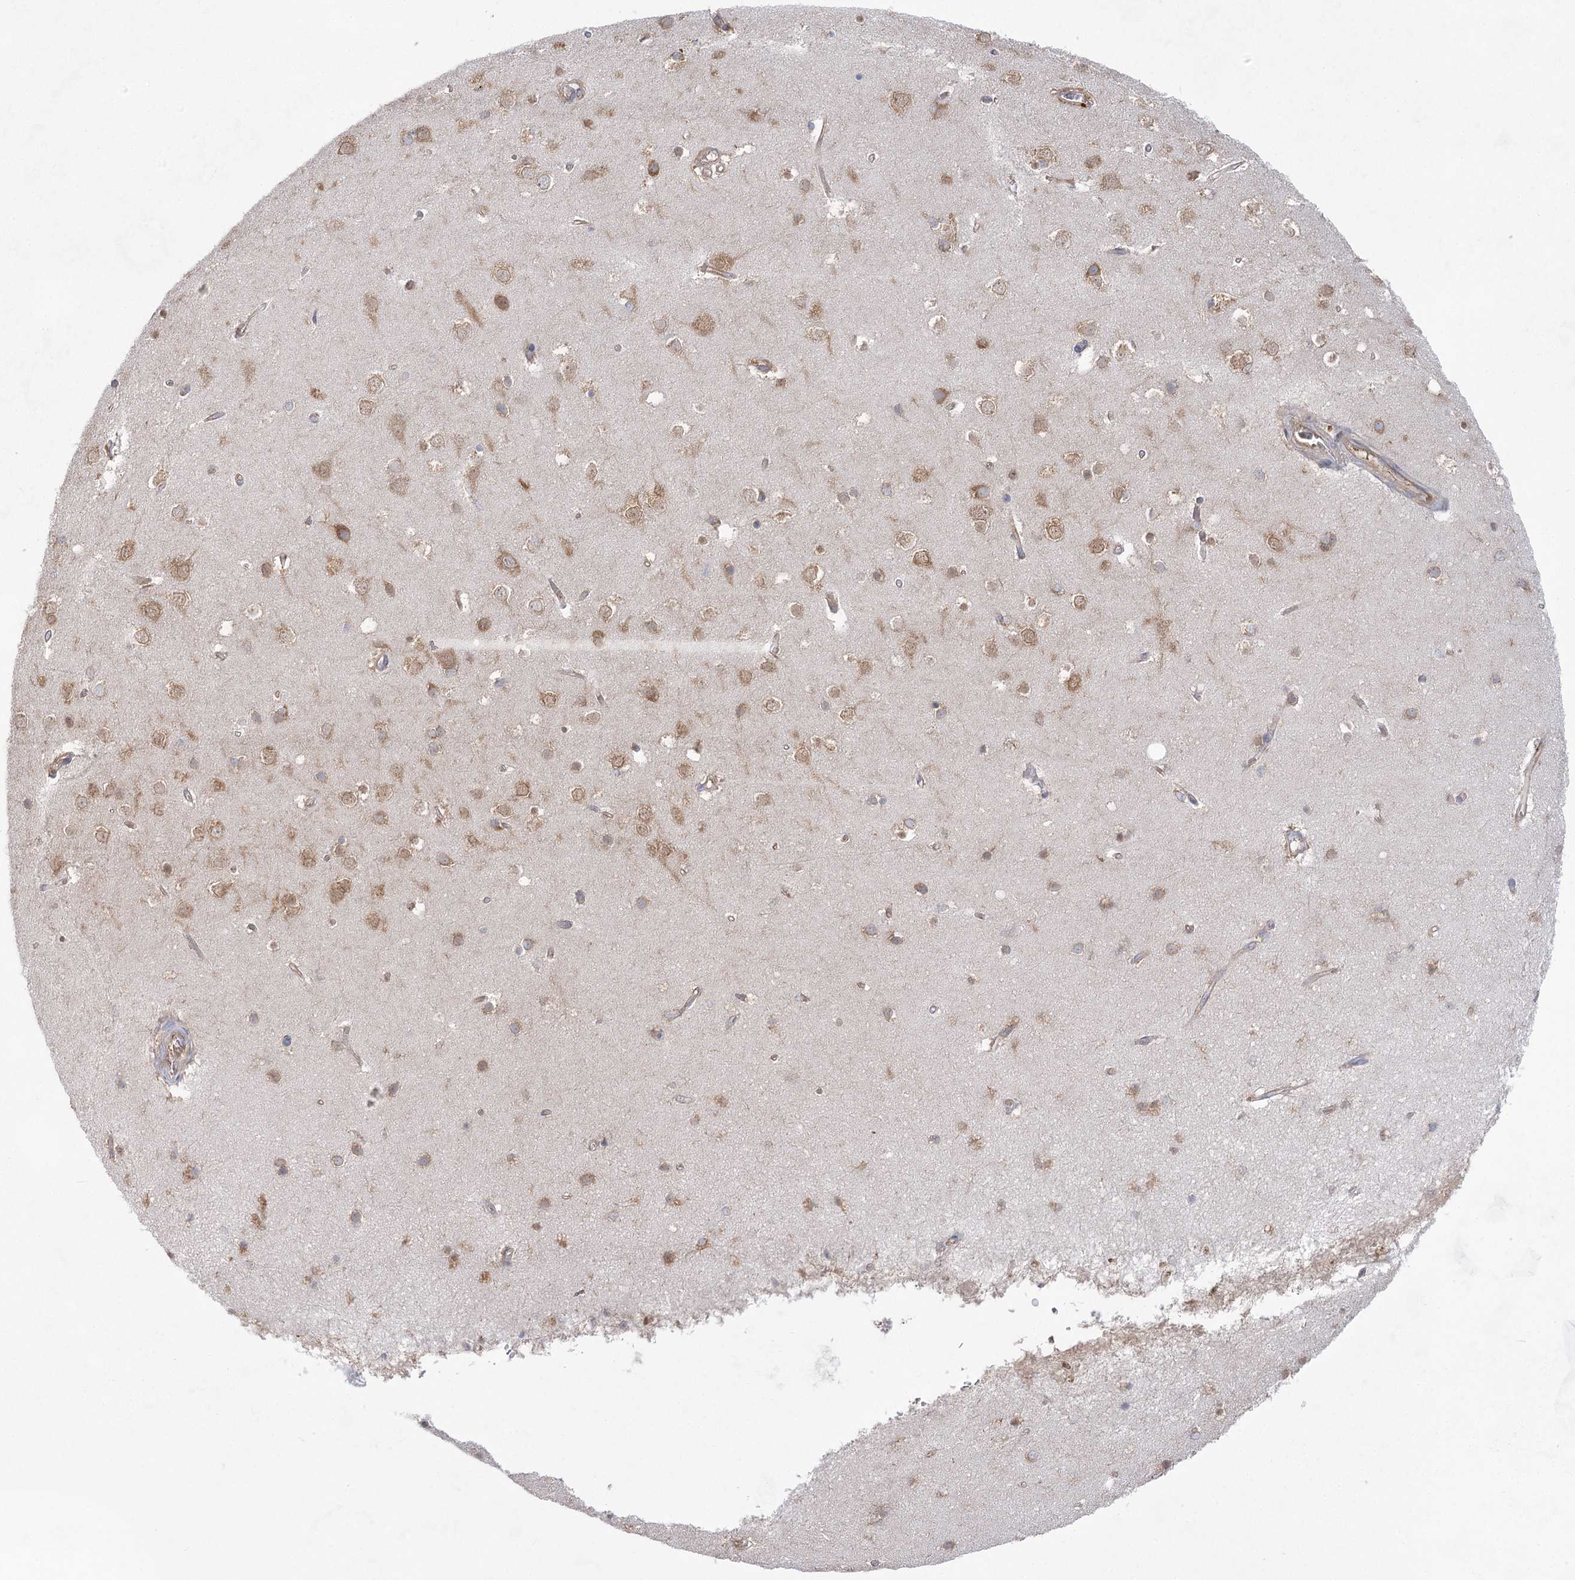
{"staining": {"intensity": "weak", "quantity": ">75%", "location": "cytoplasmic/membranous"}, "tissue": "cerebral cortex", "cell_type": "Endothelial cells", "image_type": "normal", "snomed": [{"axis": "morphology", "description": "Normal tissue, NOS"}, {"axis": "topography", "description": "Cerebral cortex"}], "caption": "Immunohistochemical staining of unremarkable human cerebral cortex displays weak cytoplasmic/membranous protein positivity in approximately >75% of endothelial cells. (DAB (3,3'-diaminobenzidine) = brown stain, brightfield microscopy at high magnification).", "gene": "EIF3A", "patient": {"sex": "male", "age": 54}}